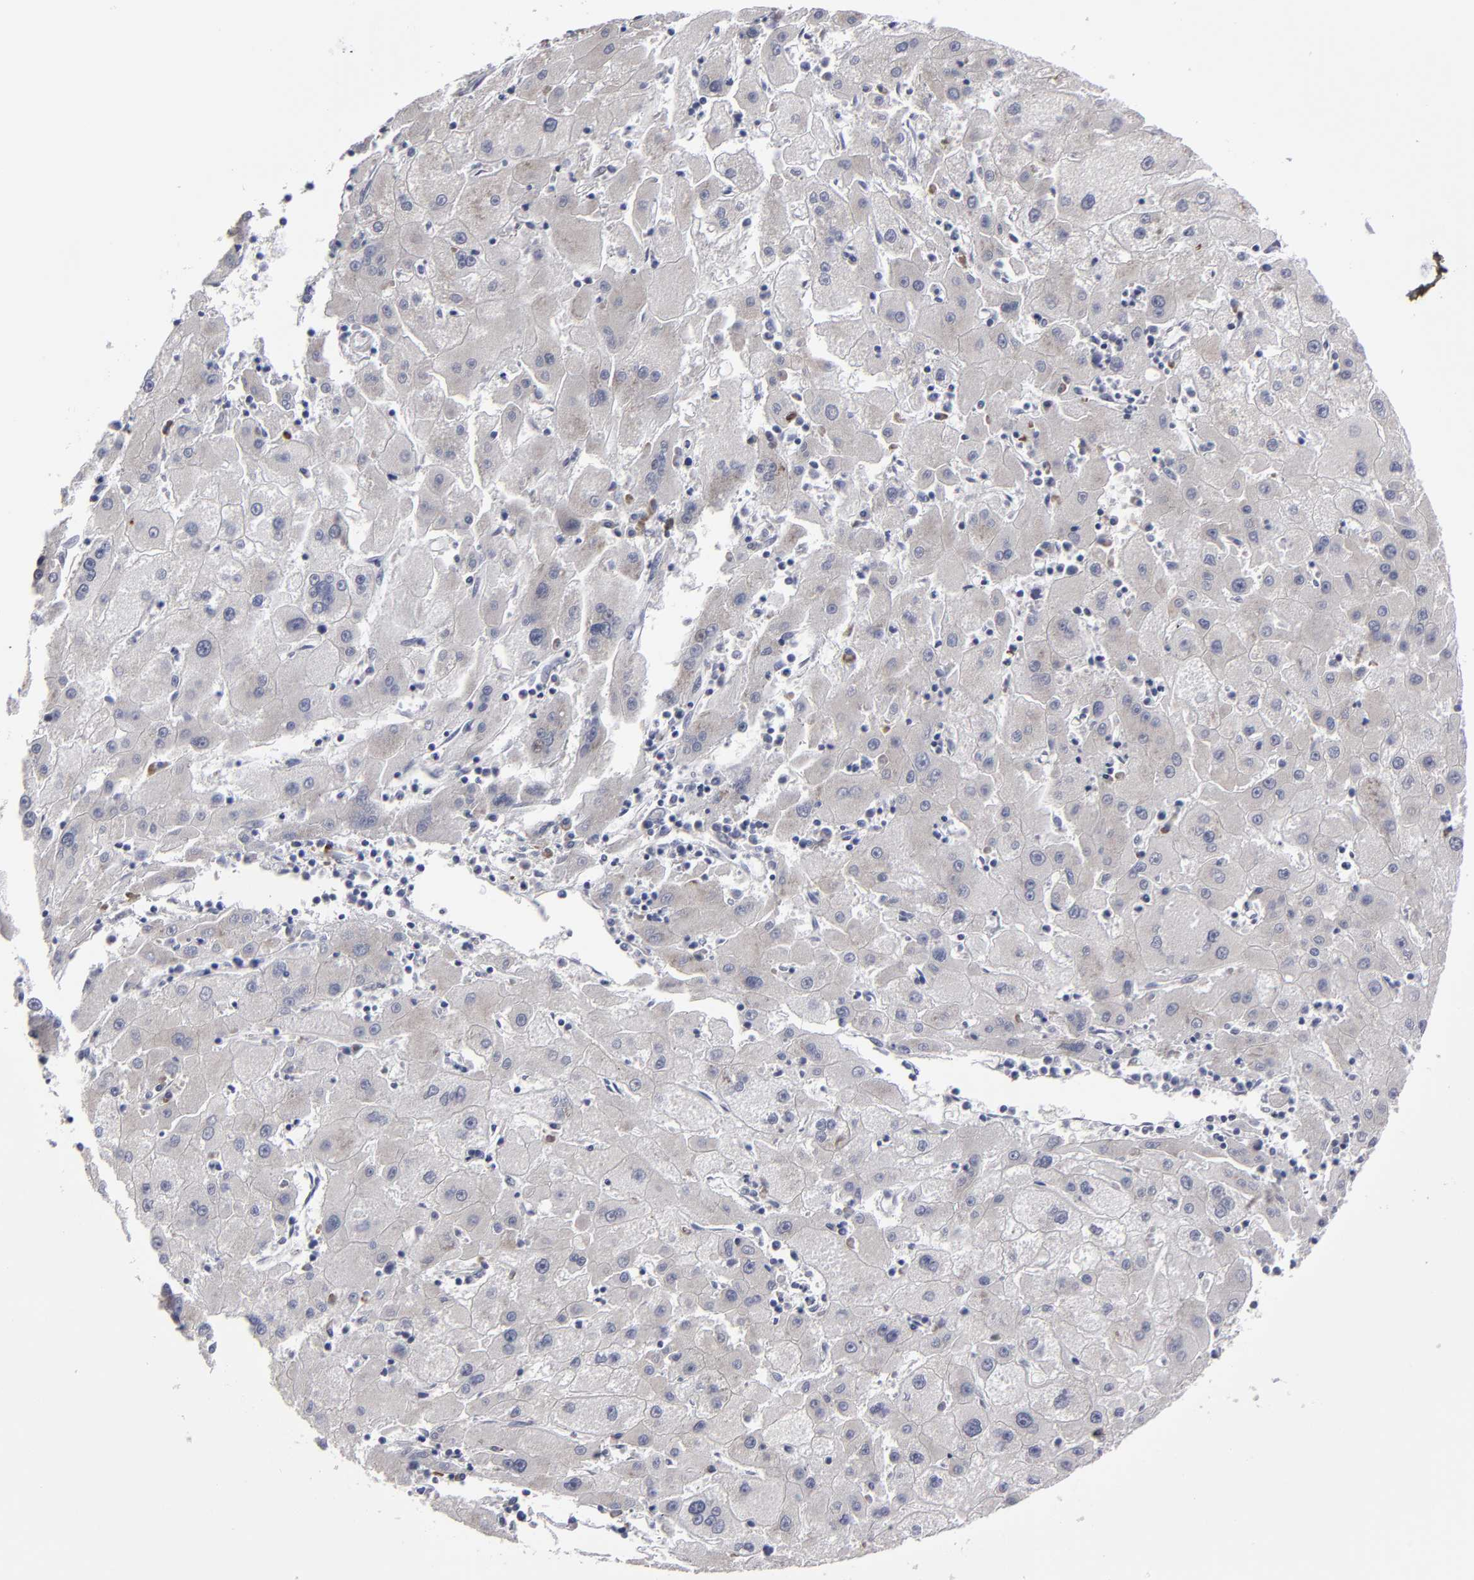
{"staining": {"intensity": "weak", "quantity": ">75%", "location": "cytoplasmic/membranous"}, "tissue": "liver cancer", "cell_type": "Tumor cells", "image_type": "cancer", "snomed": [{"axis": "morphology", "description": "Carcinoma, Hepatocellular, NOS"}, {"axis": "topography", "description": "Liver"}], "caption": "This is a photomicrograph of immunohistochemistry staining of liver cancer, which shows weak staining in the cytoplasmic/membranous of tumor cells.", "gene": "CCDC80", "patient": {"sex": "male", "age": 72}}